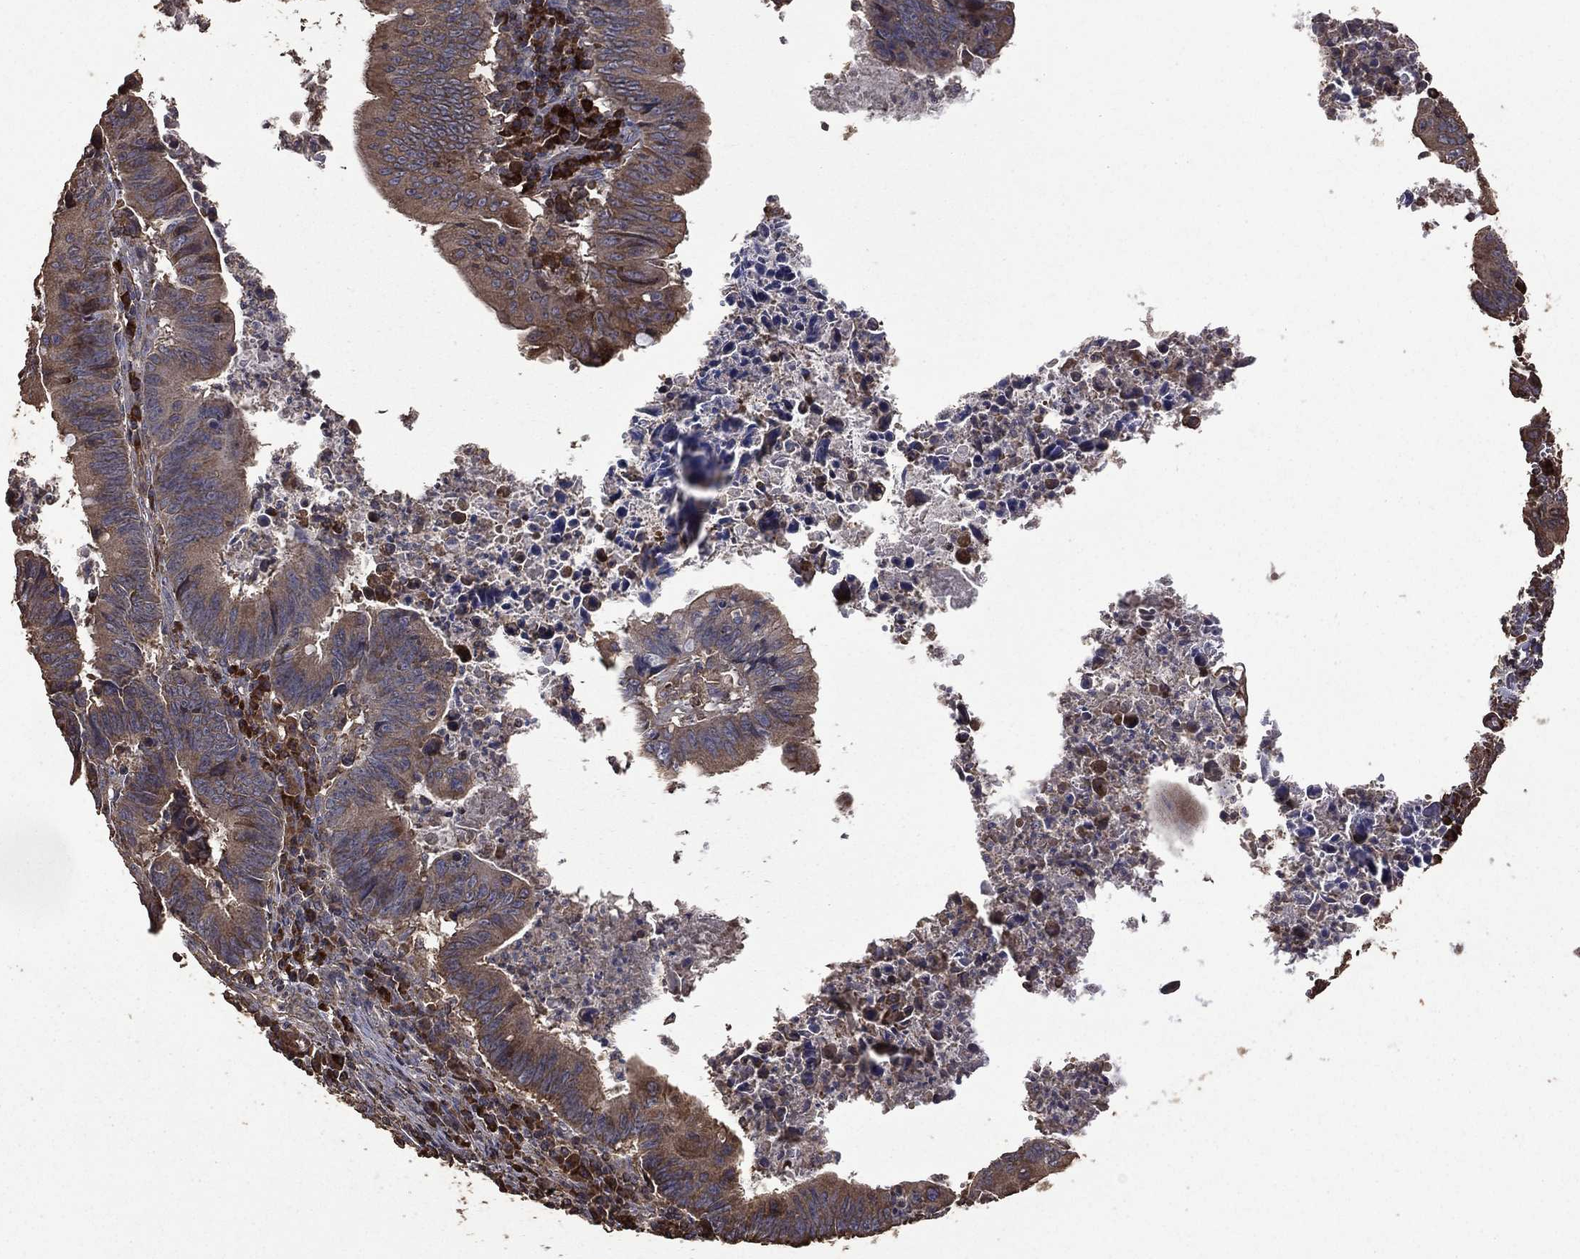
{"staining": {"intensity": "weak", "quantity": ">75%", "location": "cytoplasmic/membranous"}, "tissue": "colorectal cancer", "cell_type": "Tumor cells", "image_type": "cancer", "snomed": [{"axis": "morphology", "description": "Adenocarcinoma, NOS"}, {"axis": "topography", "description": "Colon"}], "caption": "This image shows colorectal cancer stained with immunohistochemistry (IHC) to label a protein in brown. The cytoplasmic/membranous of tumor cells show weak positivity for the protein. Nuclei are counter-stained blue.", "gene": "METTL27", "patient": {"sex": "female", "age": 87}}